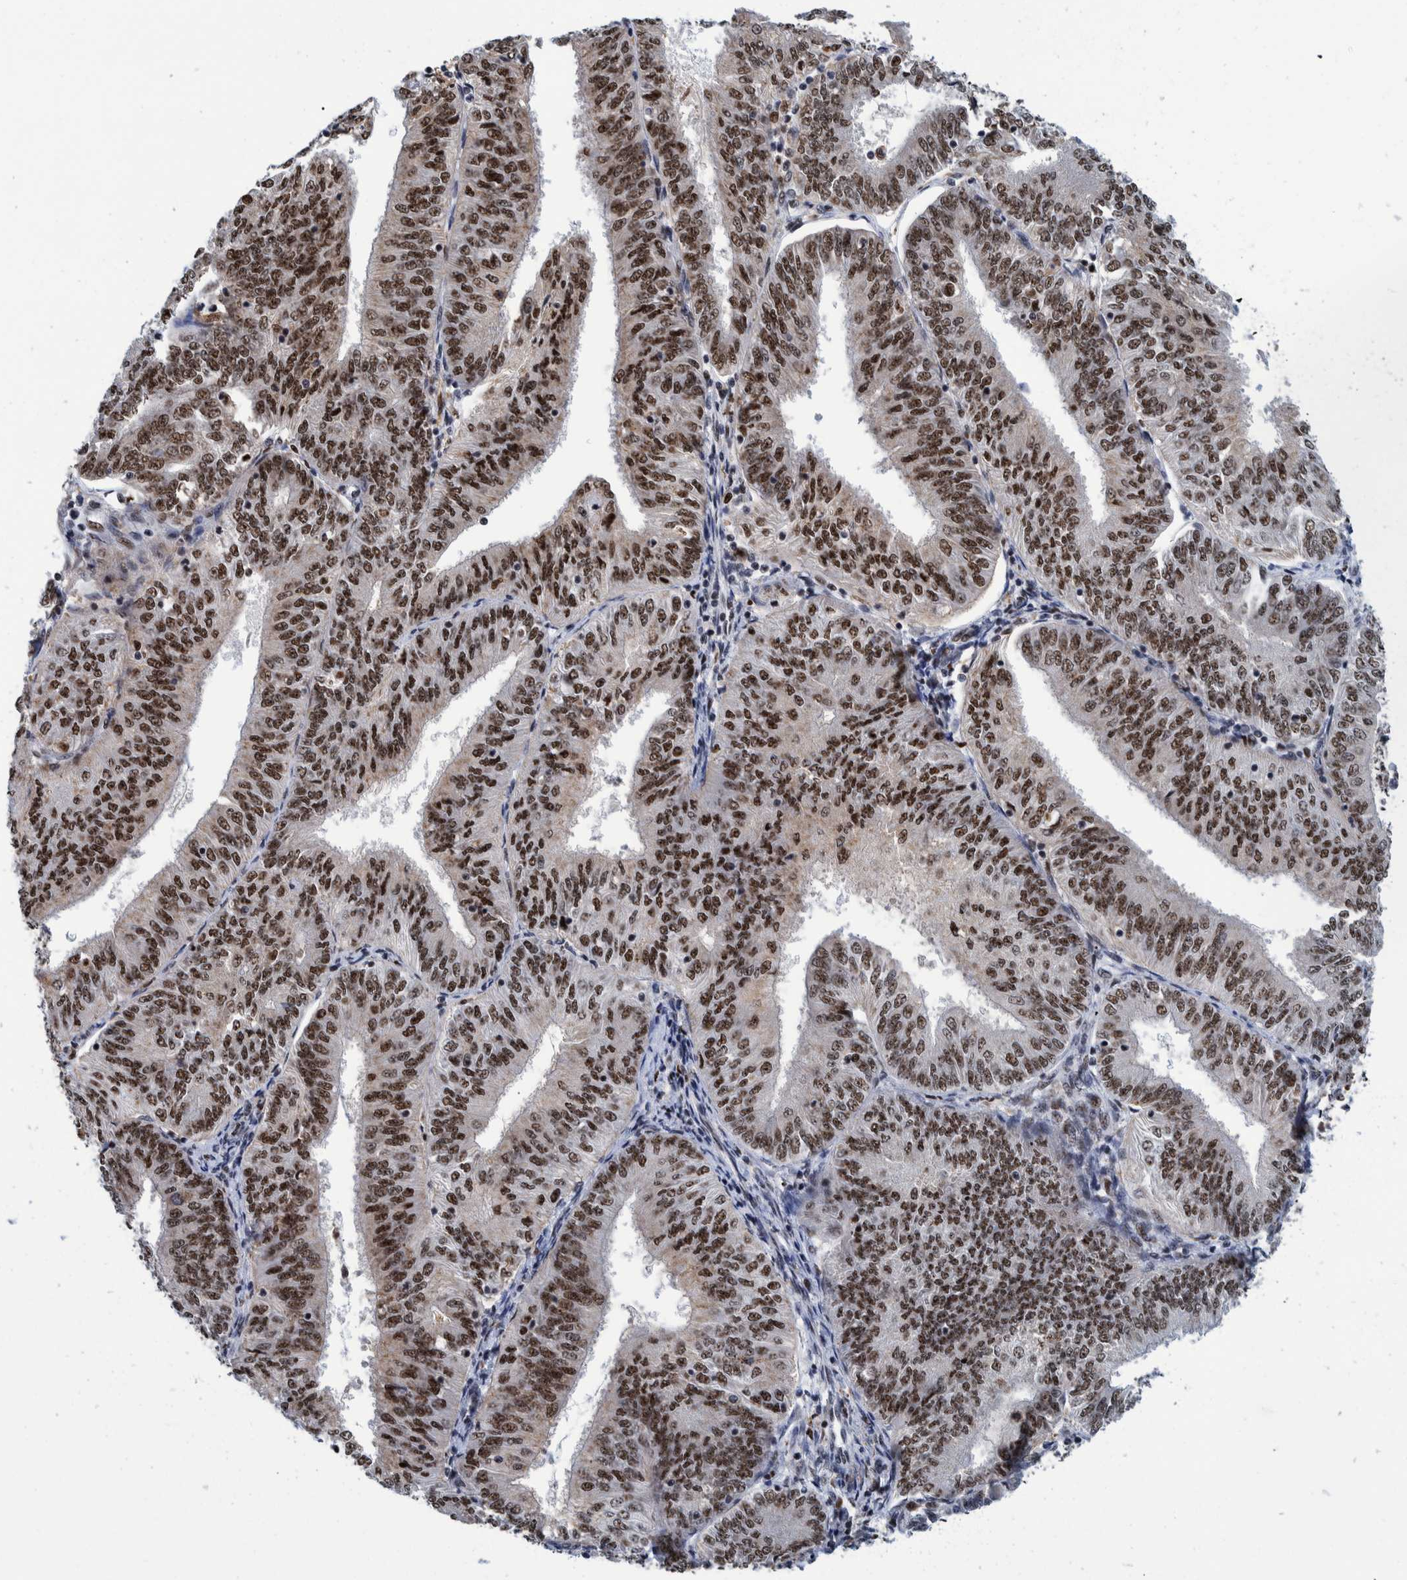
{"staining": {"intensity": "moderate", "quantity": ">75%", "location": "nuclear"}, "tissue": "endometrial cancer", "cell_type": "Tumor cells", "image_type": "cancer", "snomed": [{"axis": "morphology", "description": "Adenocarcinoma, NOS"}, {"axis": "topography", "description": "Endometrium"}], "caption": "Endometrial cancer tissue reveals moderate nuclear positivity in approximately >75% of tumor cells, visualized by immunohistochemistry.", "gene": "EFTUD2", "patient": {"sex": "female", "age": 58}}